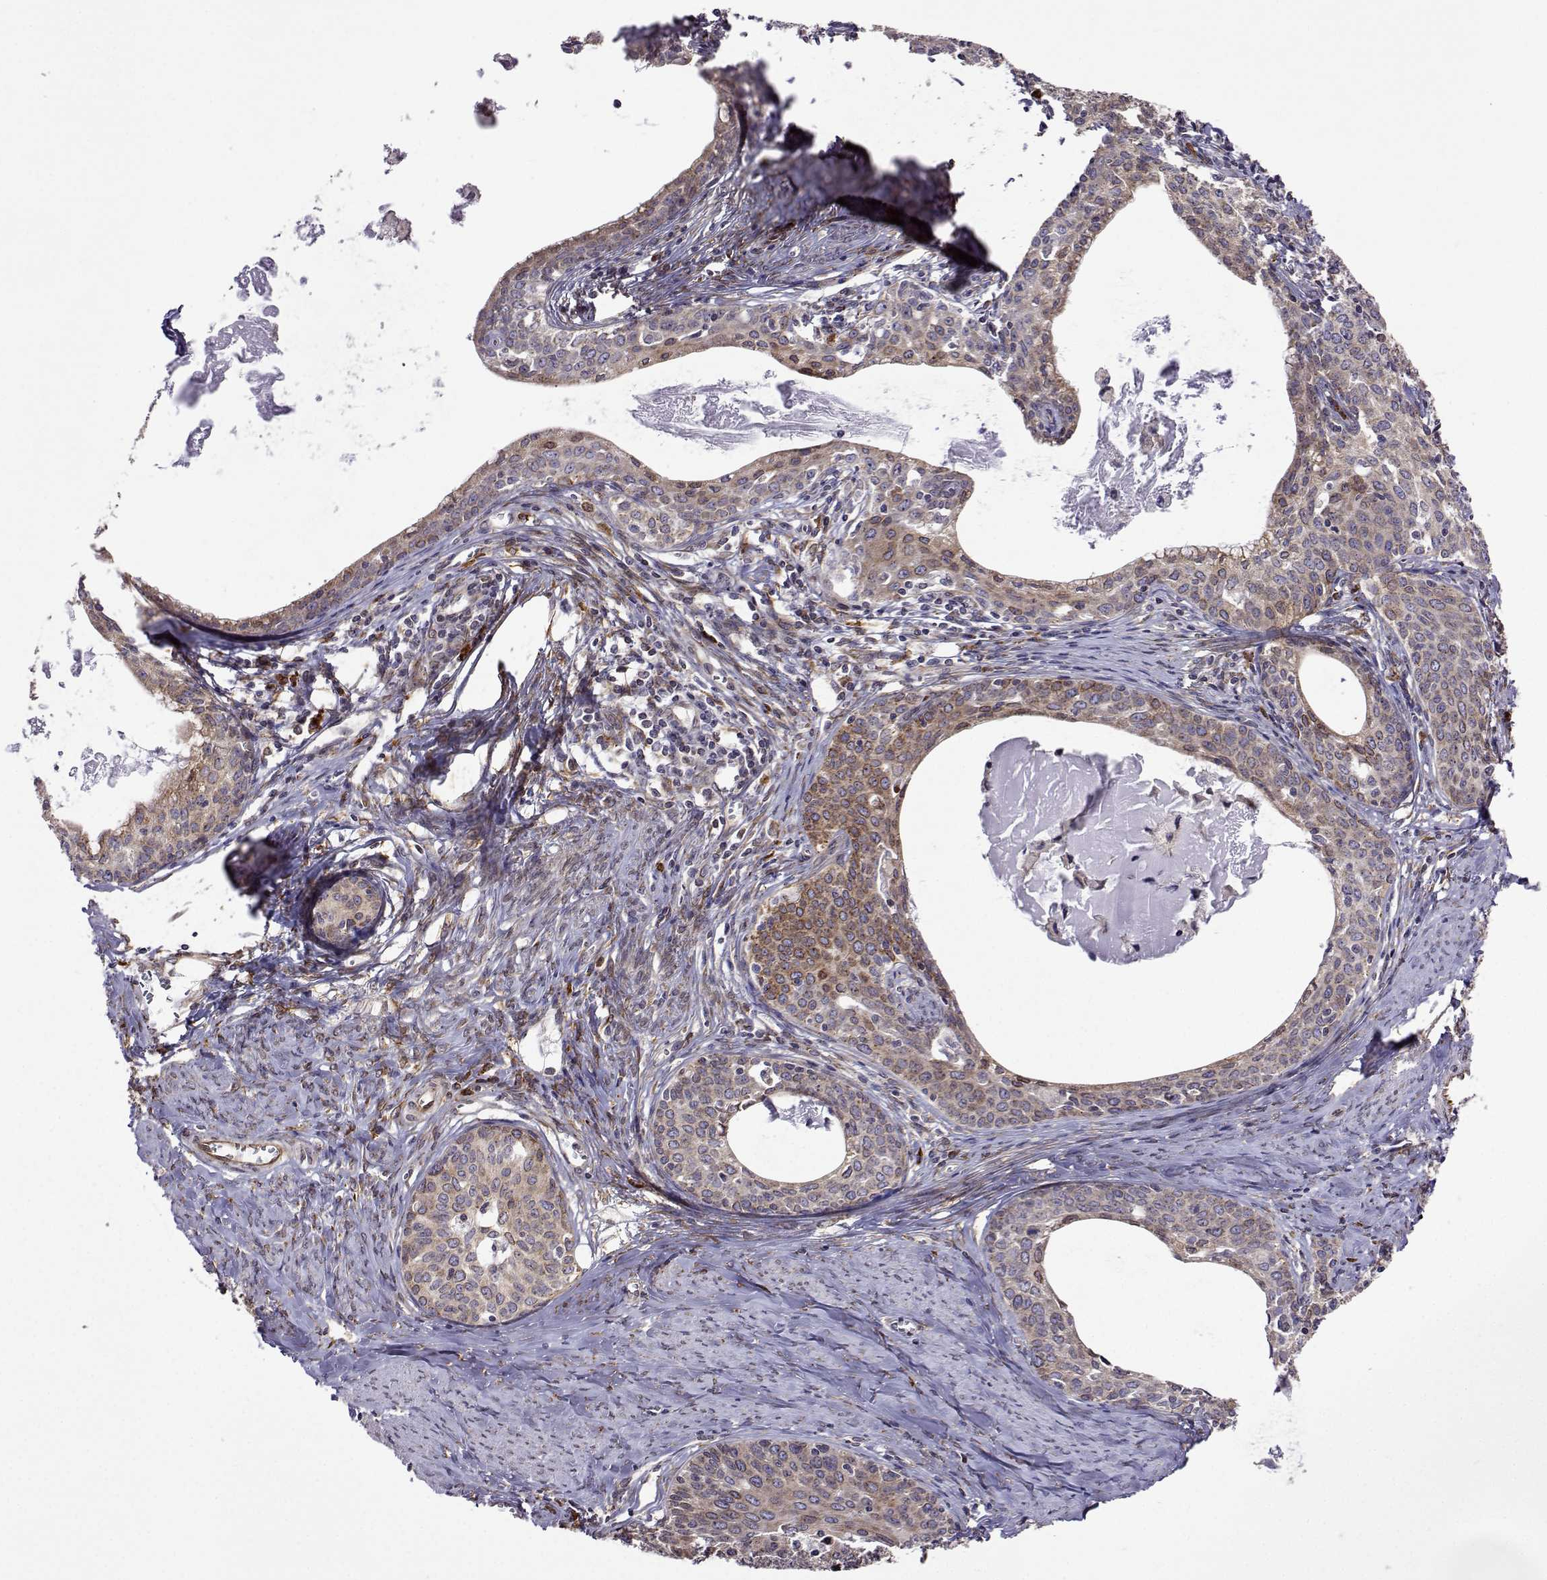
{"staining": {"intensity": "weak", "quantity": "25%-75%", "location": "cytoplasmic/membranous"}, "tissue": "cervical cancer", "cell_type": "Tumor cells", "image_type": "cancer", "snomed": [{"axis": "morphology", "description": "Squamous cell carcinoma, NOS"}, {"axis": "morphology", "description": "Adenocarcinoma, NOS"}, {"axis": "topography", "description": "Cervix"}], "caption": "Protein analysis of adenocarcinoma (cervical) tissue demonstrates weak cytoplasmic/membranous positivity in approximately 25%-75% of tumor cells.", "gene": "PGRMC2", "patient": {"sex": "female", "age": 52}}